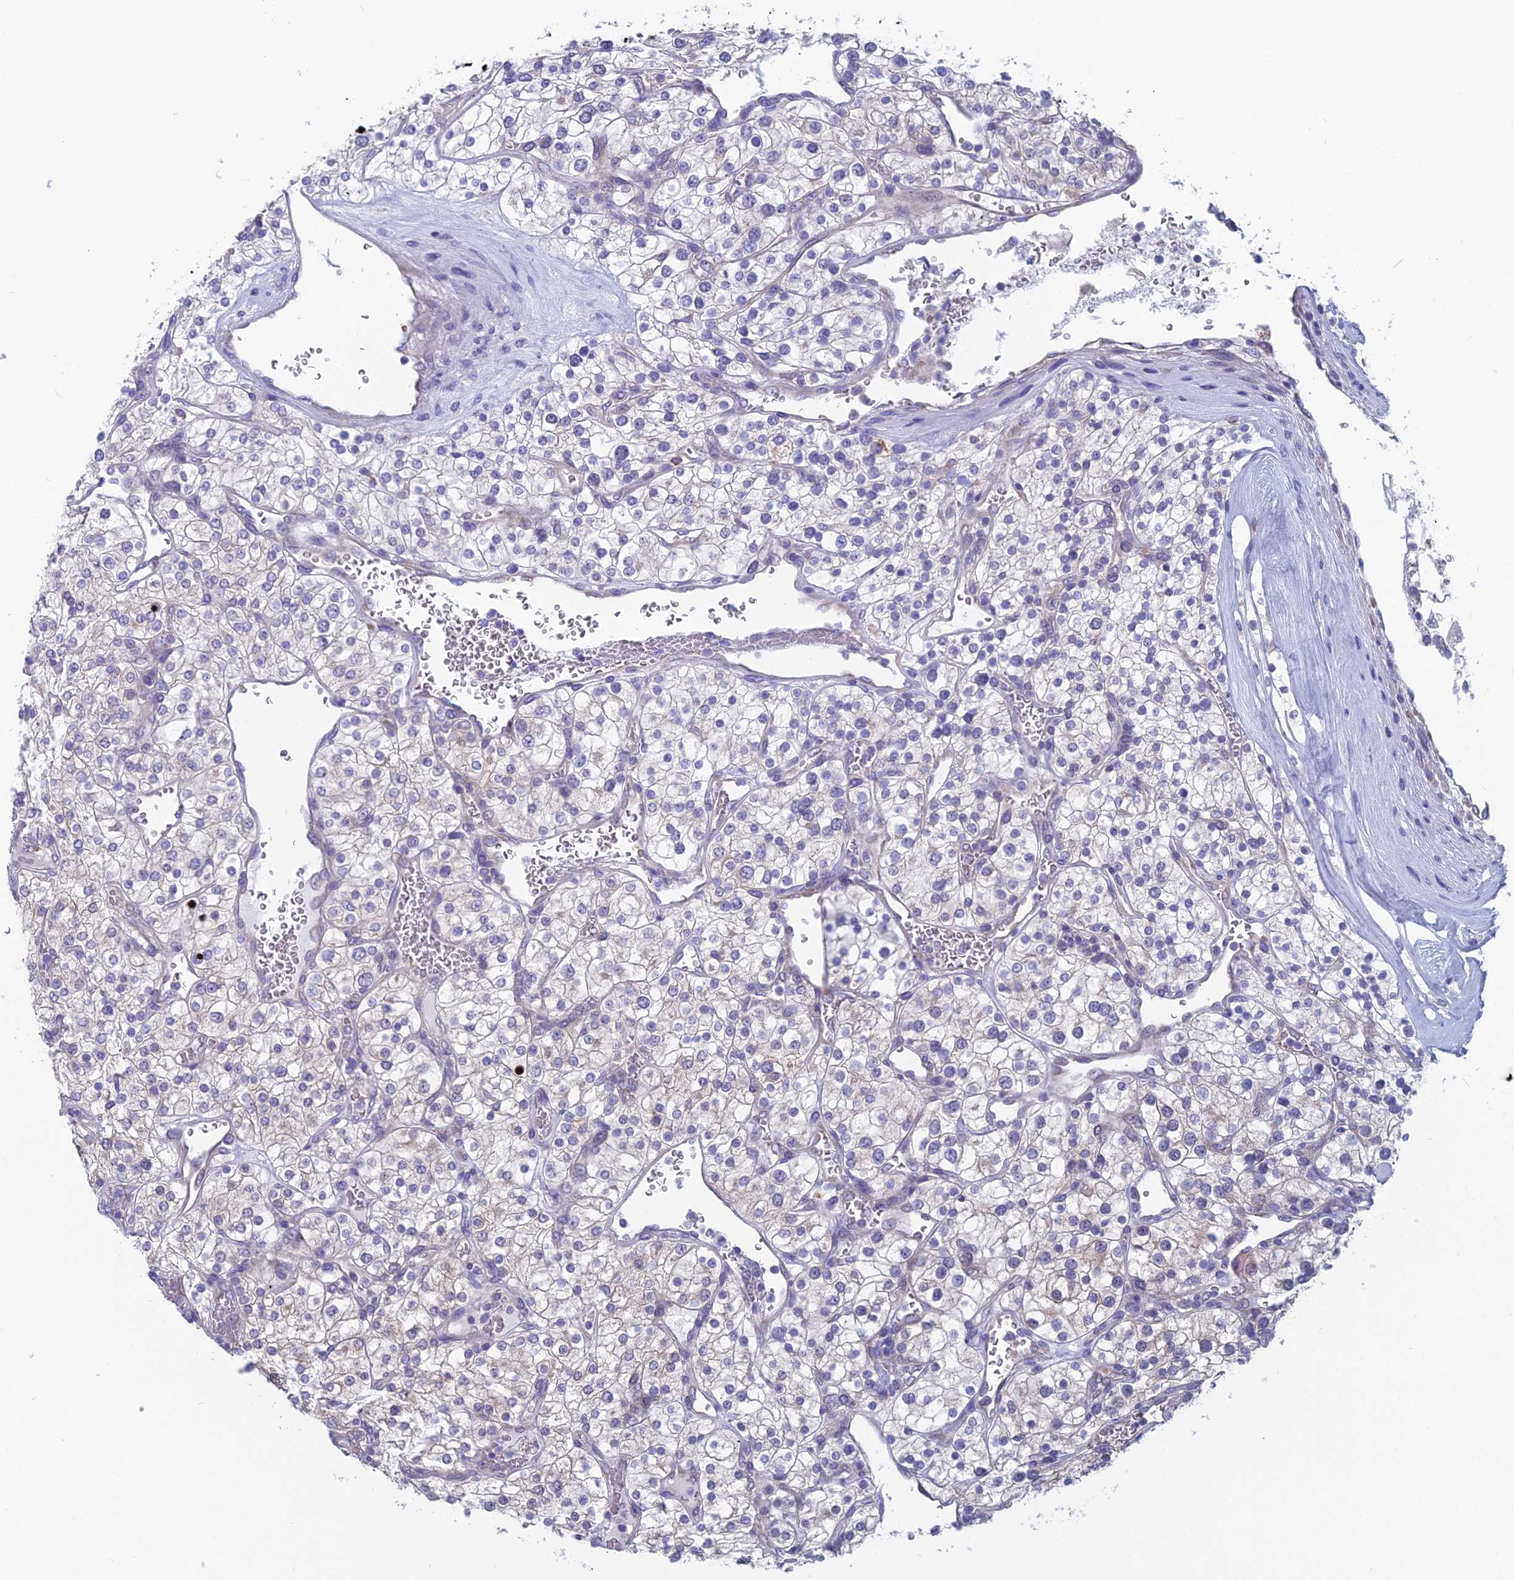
{"staining": {"intensity": "negative", "quantity": "none", "location": "none"}, "tissue": "renal cancer", "cell_type": "Tumor cells", "image_type": "cancer", "snomed": [{"axis": "morphology", "description": "Adenocarcinoma, NOS"}, {"axis": "topography", "description": "Kidney"}], "caption": "Immunohistochemistry (IHC) of human renal adenocarcinoma shows no expression in tumor cells.", "gene": "MRI1", "patient": {"sex": "male", "age": 80}}